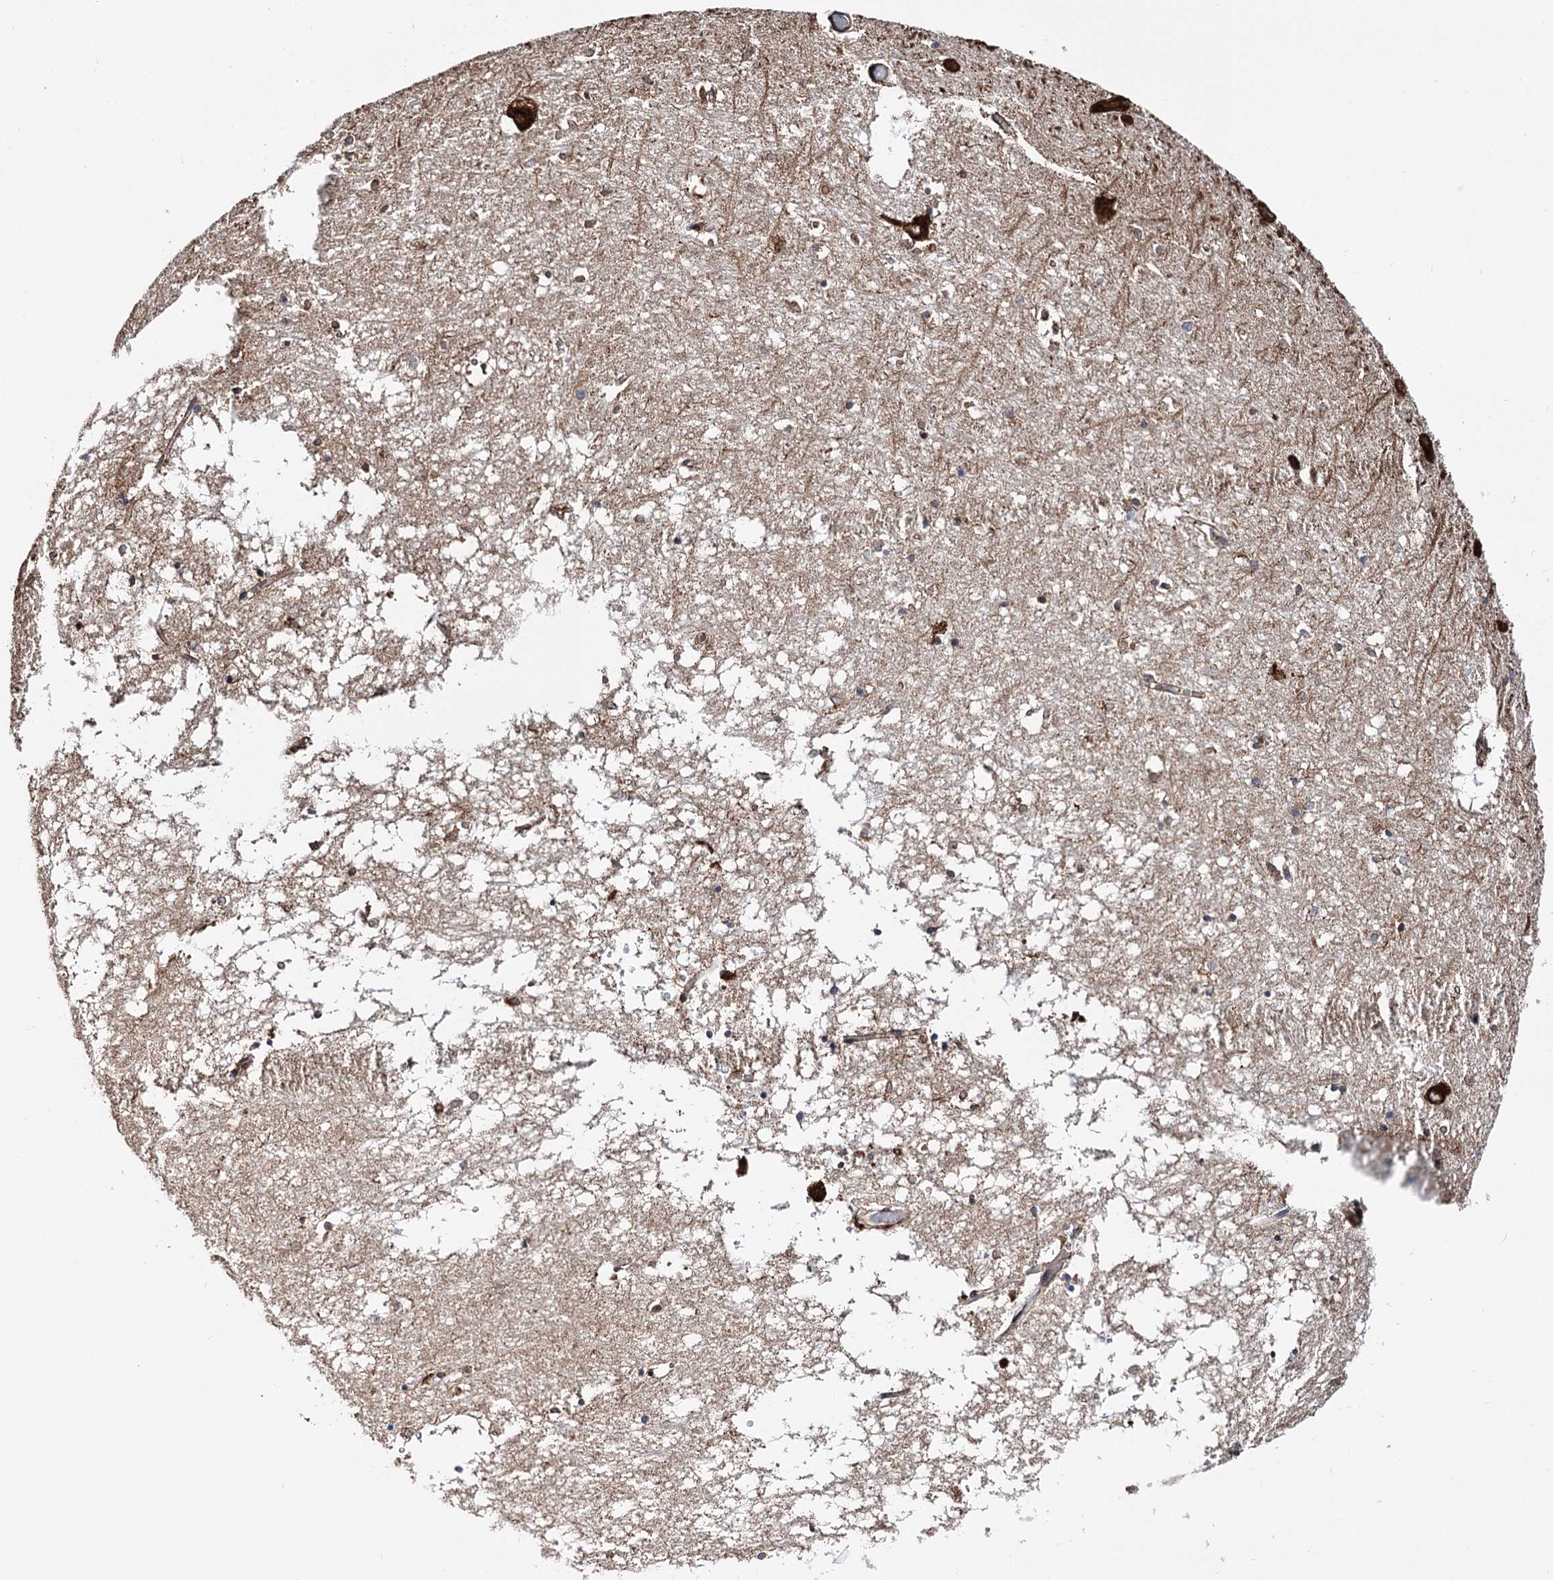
{"staining": {"intensity": "strong", "quantity": "25%-75%", "location": "cytoplasmic/membranous"}, "tissue": "hippocampus", "cell_type": "Glial cells", "image_type": "normal", "snomed": [{"axis": "morphology", "description": "Normal tissue, NOS"}, {"axis": "topography", "description": "Hippocampus"}], "caption": "High-magnification brightfield microscopy of benign hippocampus stained with DAB (3,3'-diaminobenzidine) (brown) and counterstained with hematoxylin (blue). glial cells exhibit strong cytoplasmic/membranous staining is appreciated in approximately25%-75% of cells.", "gene": "ERP29", "patient": {"sex": "male", "age": 70}}